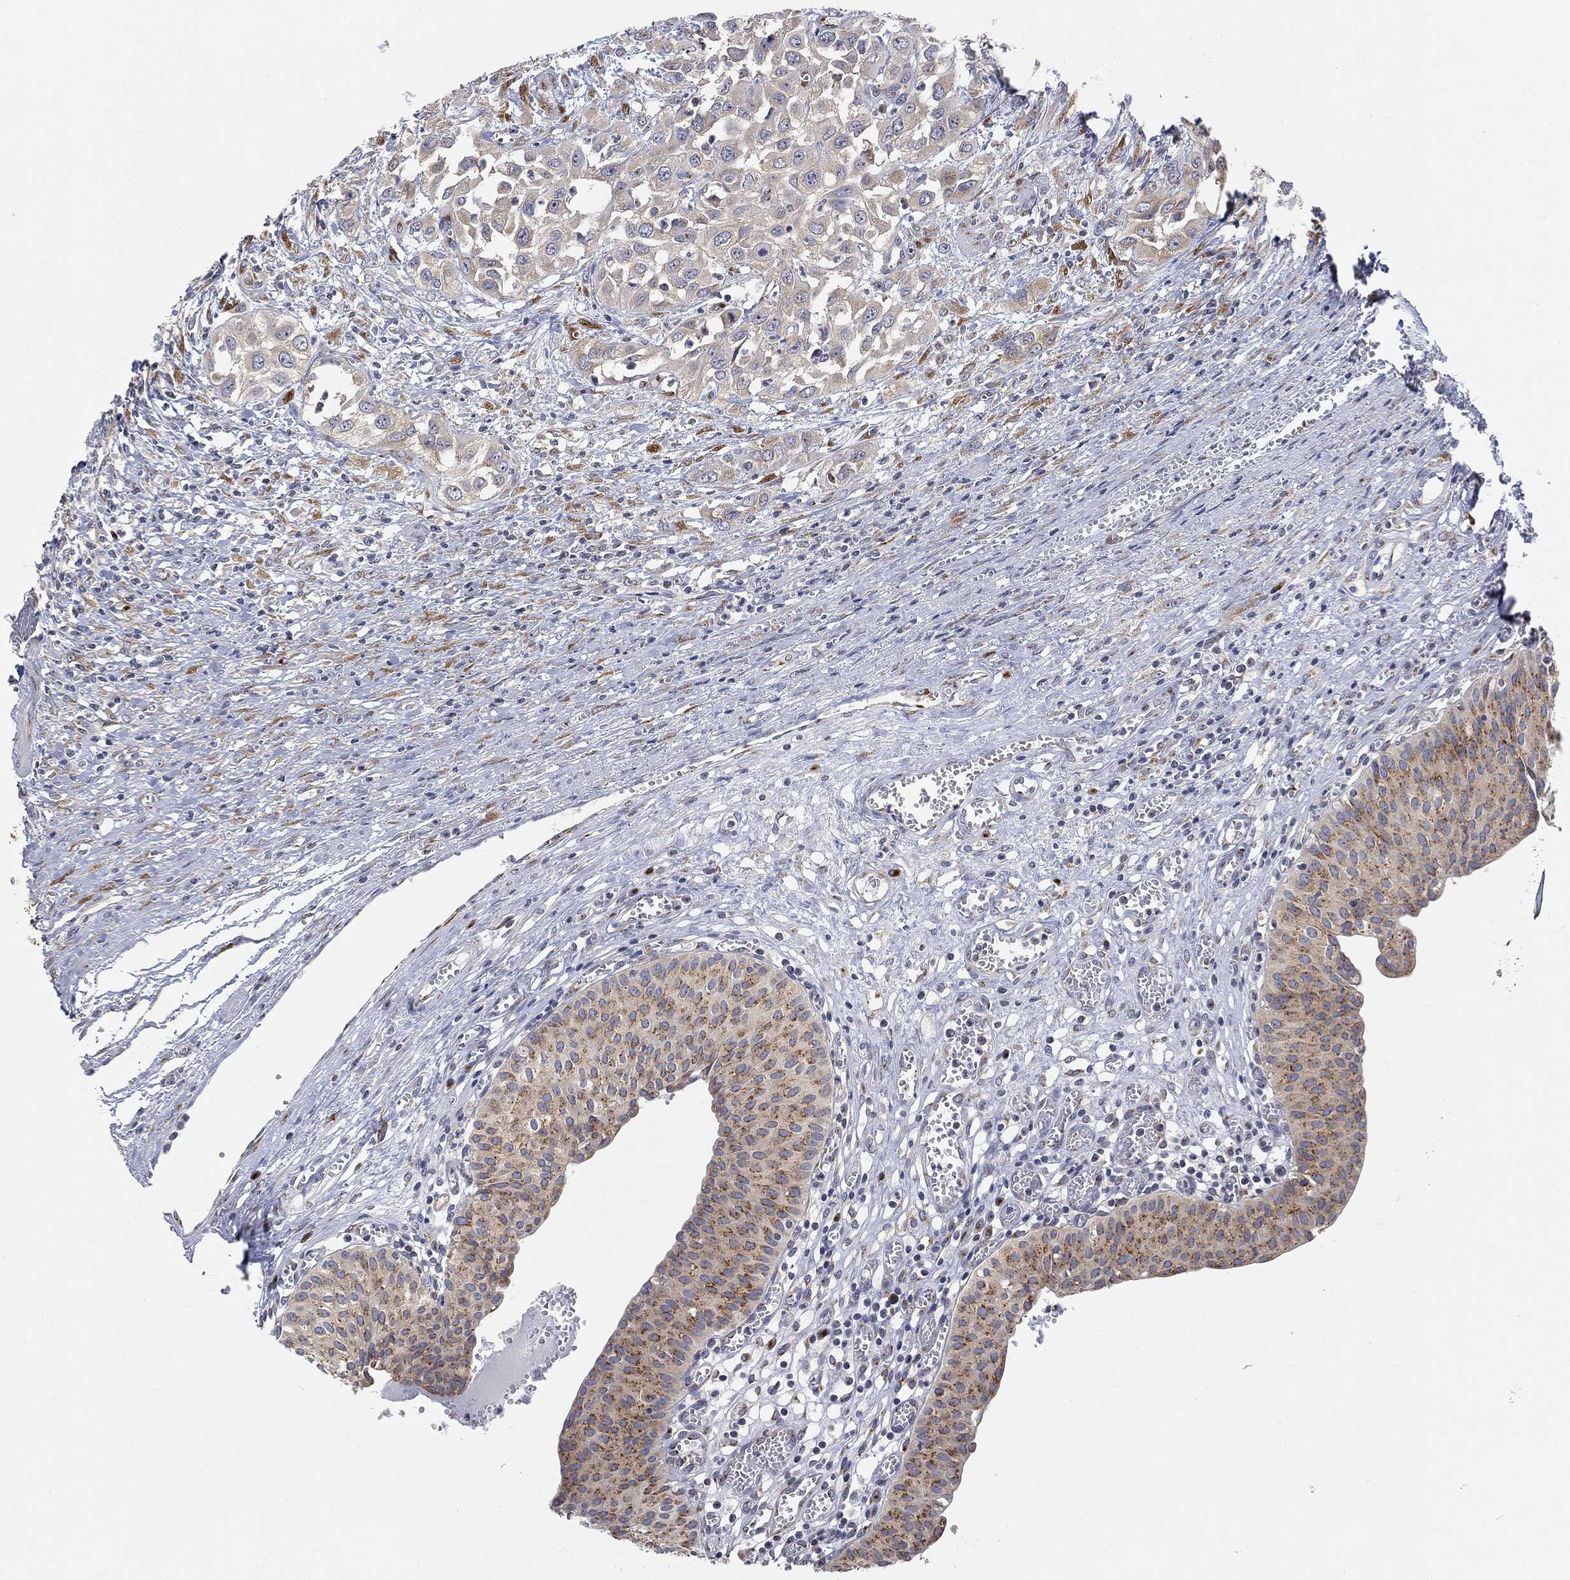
{"staining": {"intensity": "strong", "quantity": ">75%", "location": "cytoplasmic/membranous"}, "tissue": "urinary bladder", "cell_type": "Urothelial cells", "image_type": "normal", "snomed": [{"axis": "morphology", "description": "Normal tissue, NOS"}, {"axis": "morphology", "description": "Urothelial carcinoma, NOS"}, {"axis": "morphology", "description": "Urothelial carcinoma, High grade"}, {"axis": "topography", "description": "Urinary bladder"}], "caption": "IHC histopathology image of unremarkable human urinary bladder stained for a protein (brown), which exhibits high levels of strong cytoplasmic/membranous expression in about >75% of urothelial cells.", "gene": "TICAM1", "patient": {"sex": "male", "age": 57}}